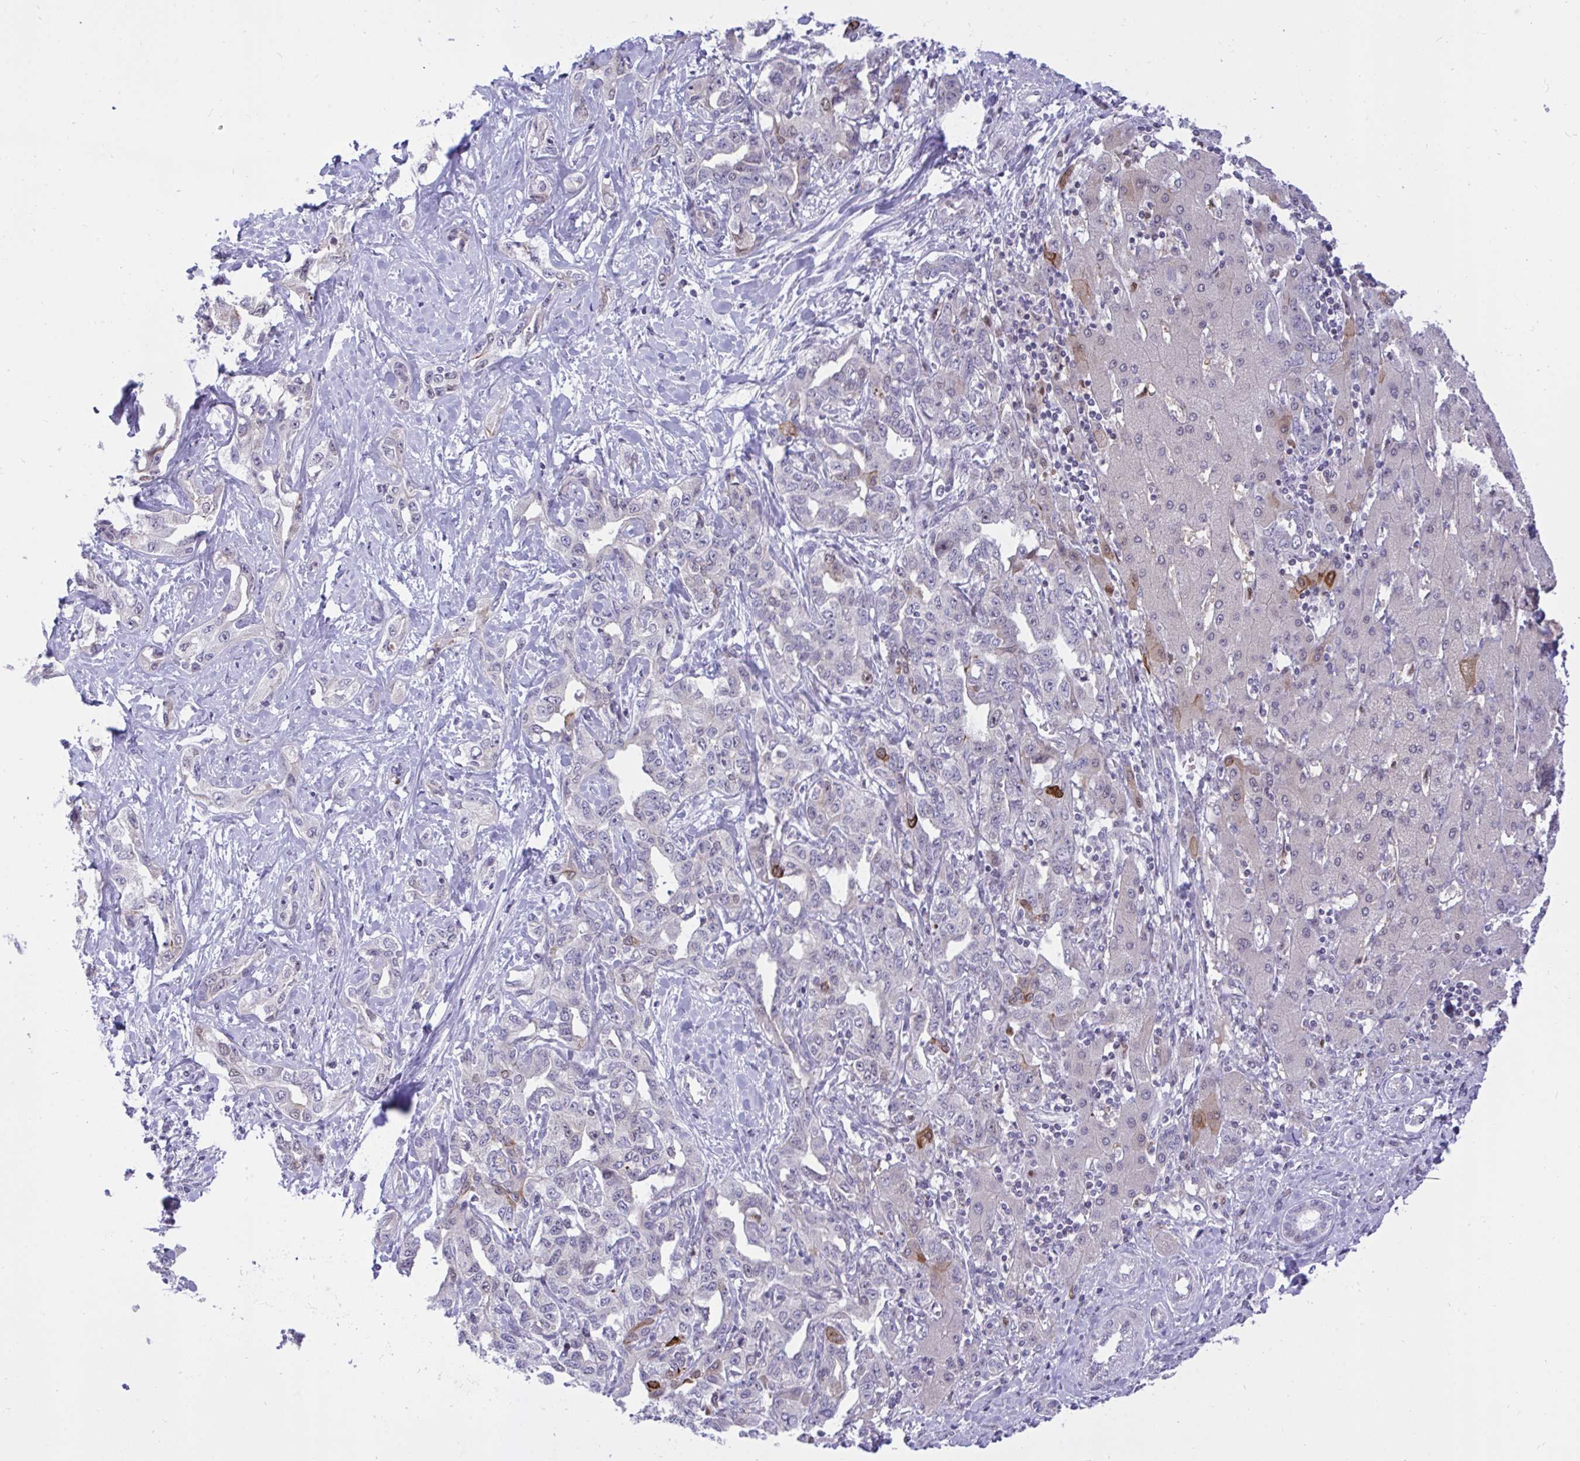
{"staining": {"intensity": "strong", "quantity": "<25%", "location": "cytoplasmic/membranous"}, "tissue": "liver cancer", "cell_type": "Tumor cells", "image_type": "cancer", "snomed": [{"axis": "morphology", "description": "Cholangiocarcinoma"}, {"axis": "topography", "description": "Liver"}], "caption": "A histopathology image showing strong cytoplasmic/membranous positivity in about <25% of tumor cells in liver cancer (cholangiocarcinoma), as visualized by brown immunohistochemical staining.", "gene": "EPOP", "patient": {"sex": "male", "age": 59}}